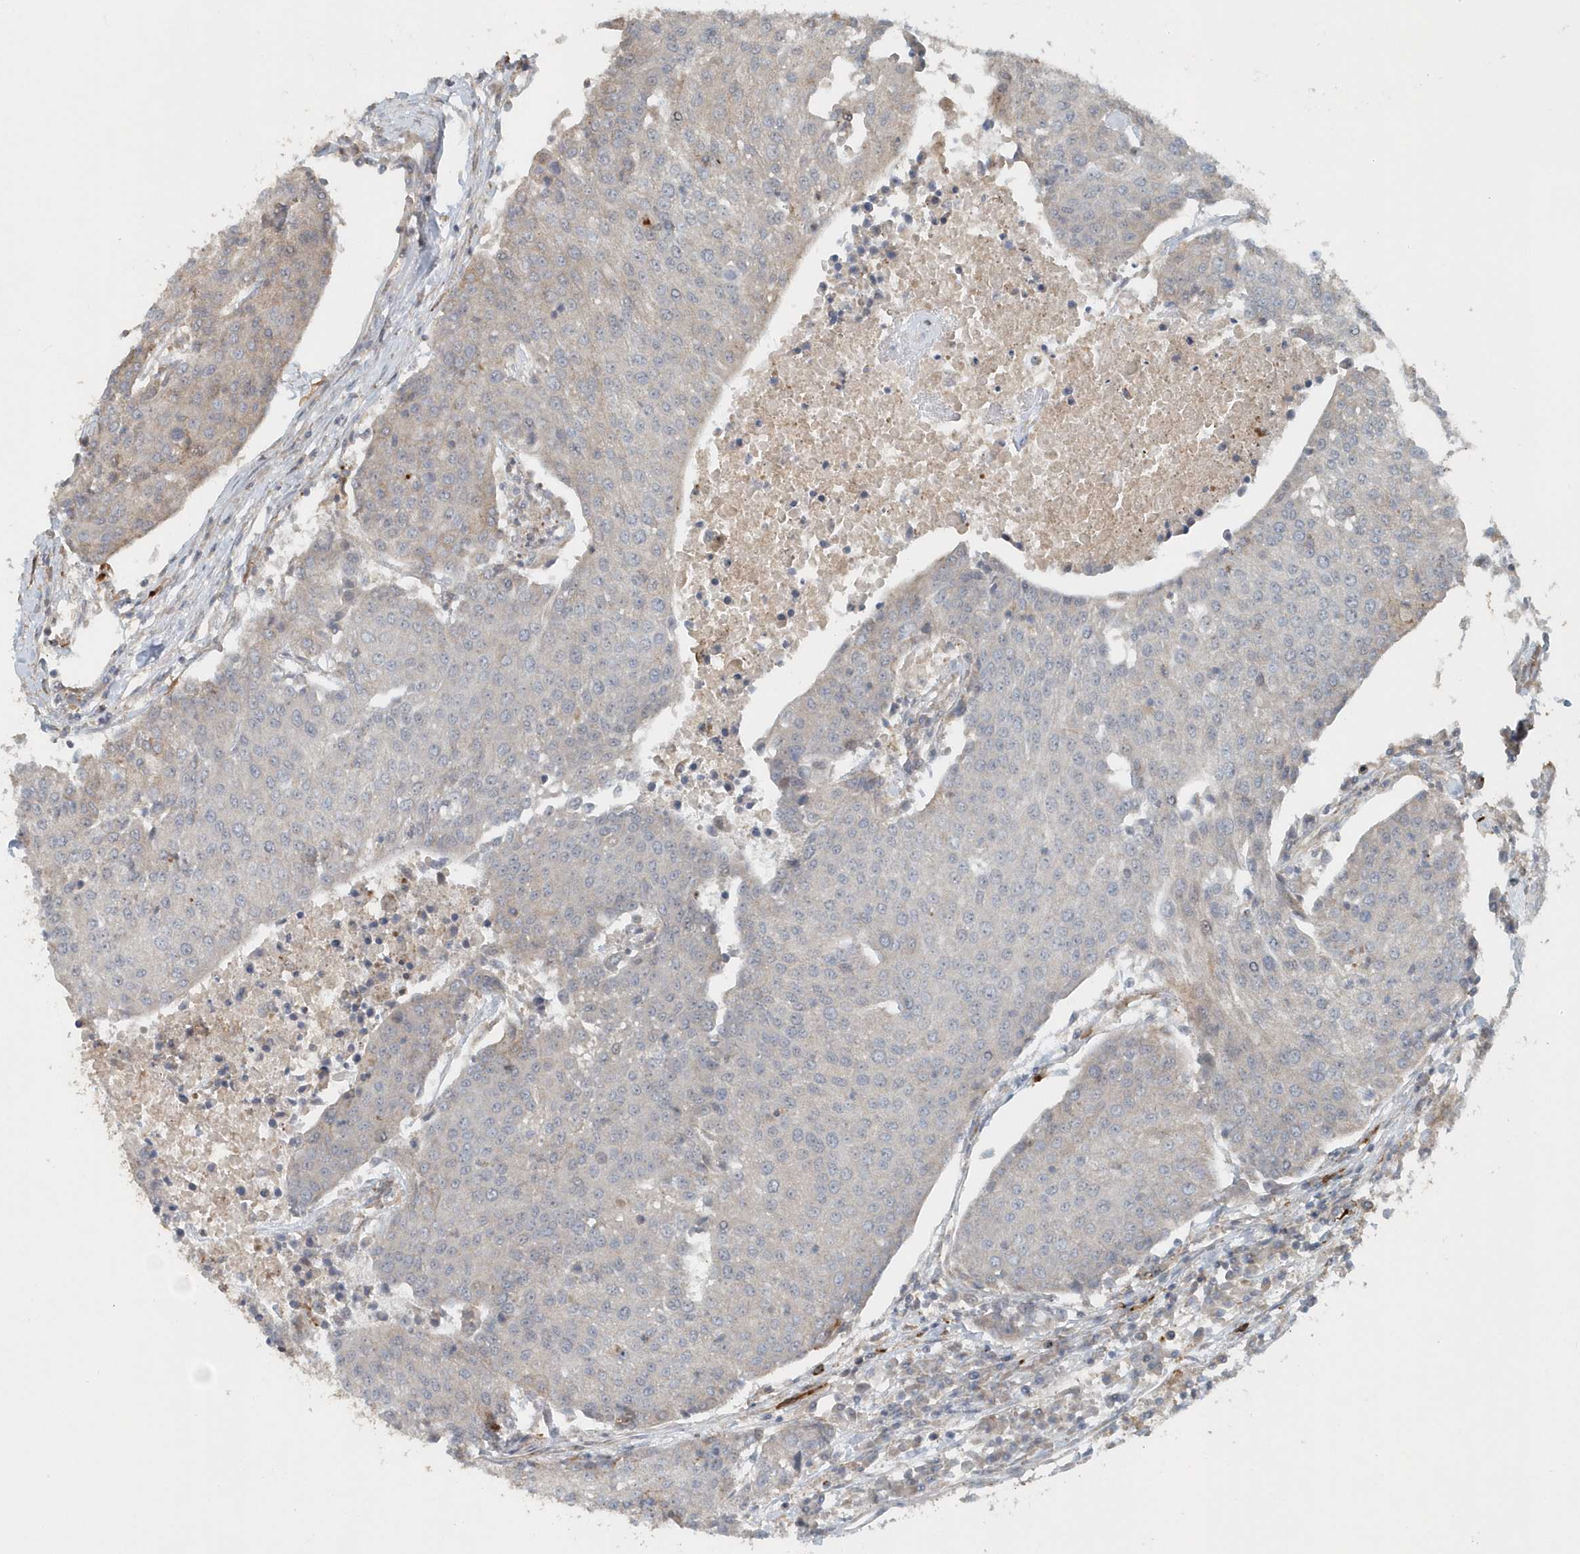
{"staining": {"intensity": "negative", "quantity": "none", "location": "none"}, "tissue": "urothelial cancer", "cell_type": "Tumor cells", "image_type": "cancer", "snomed": [{"axis": "morphology", "description": "Urothelial carcinoma, High grade"}, {"axis": "topography", "description": "Urinary bladder"}], "caption": "Urothelial cancer was stained to show a protein in brown. There is no significant expression in tumor cells.", "gene": "MMUT", "patient": {"sex": "female", "age": 85}}